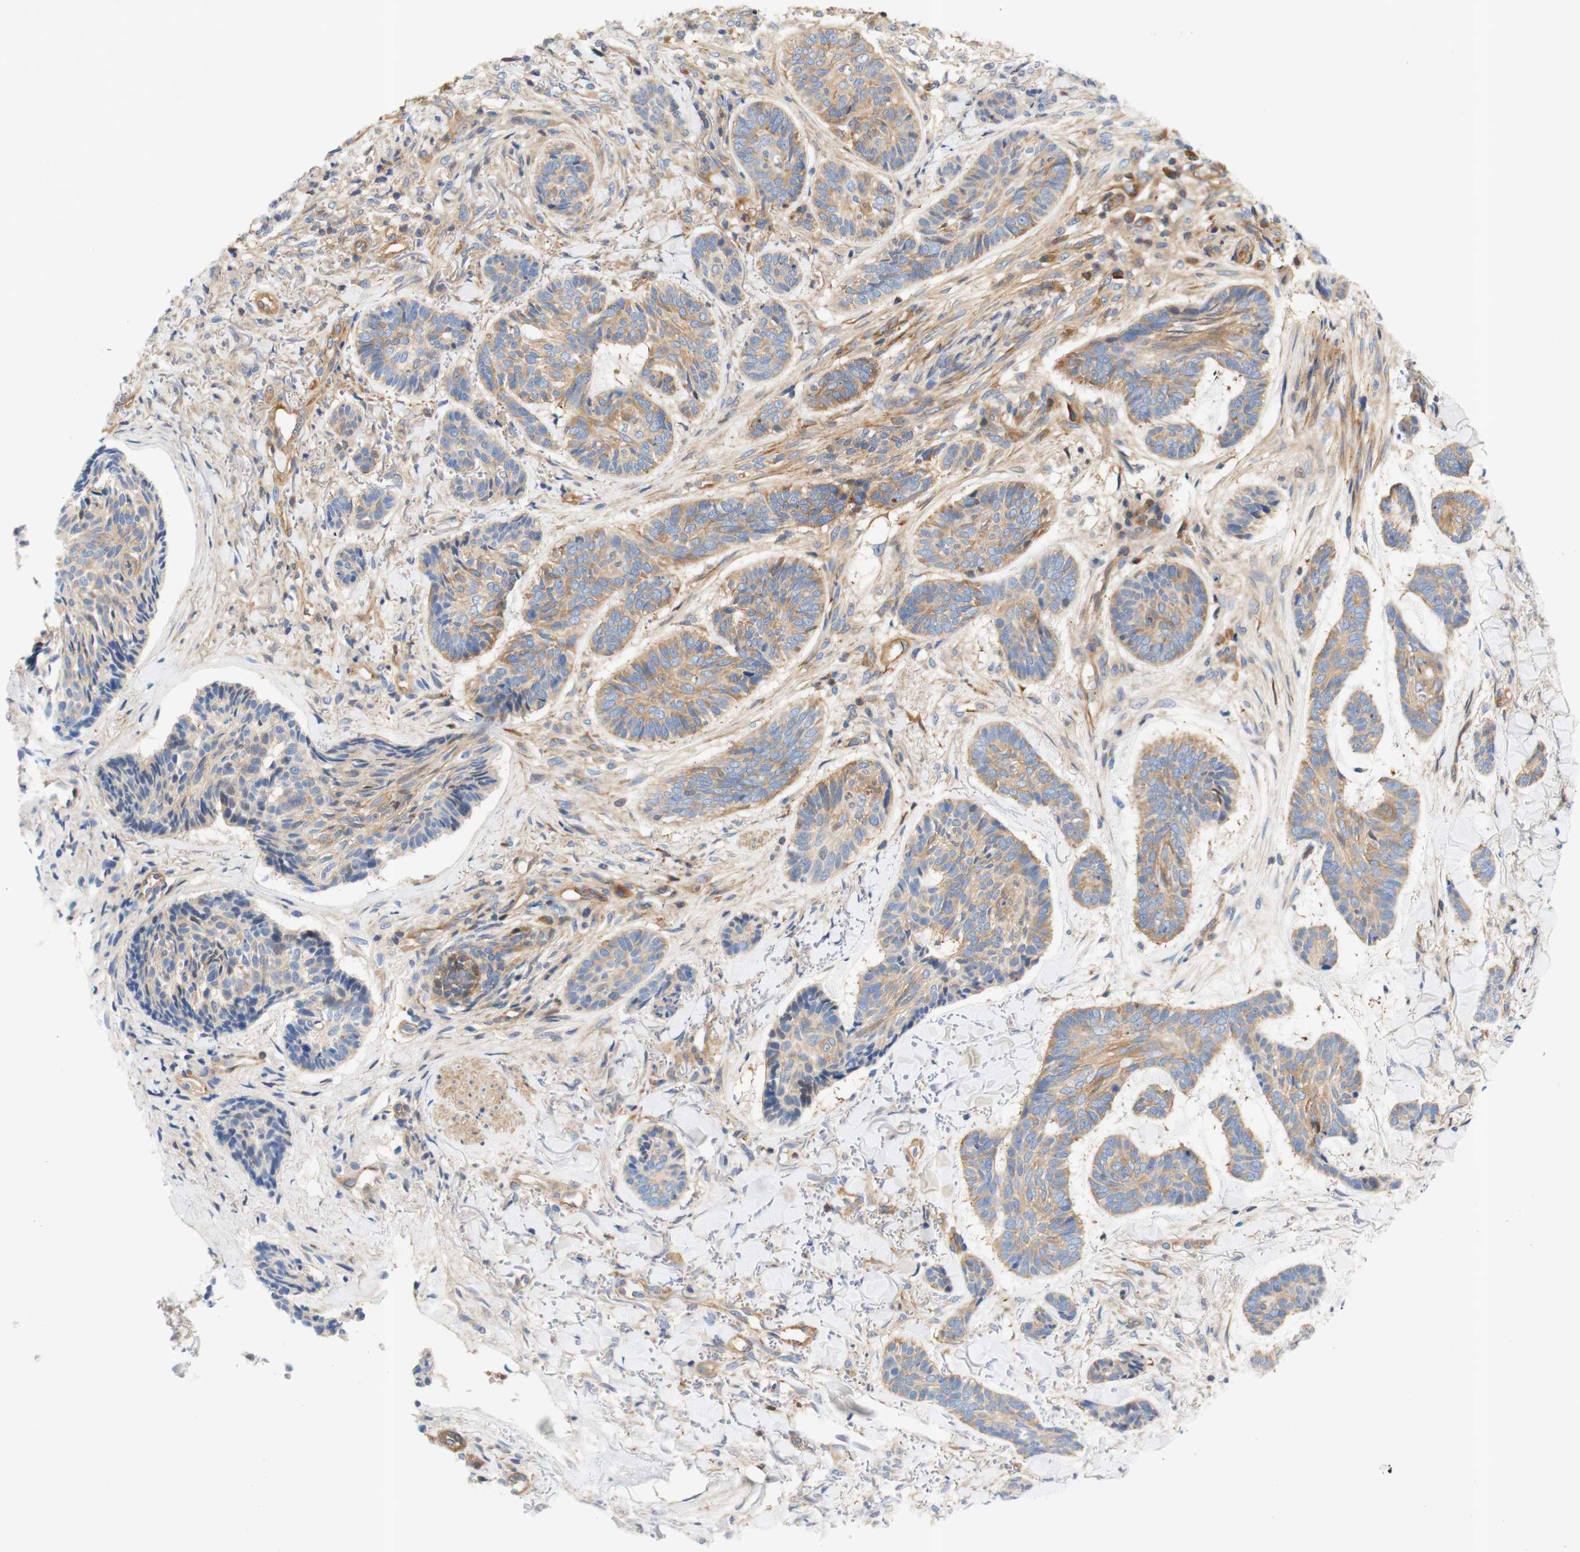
{"staining": {"intensity": "weak", "quantity": ">75%", "location": "cytoplasmic/membranous"}, "tissue": "skin cancer", "cell_type": "Tumor cells", "image_type": "cancer", "snomed": [{"axis": "morphology", "description": "Basal cell carcinoma"}, {"axis": "topography", "description": "Skin"}], "caption": "High-power microscopy captured an IHC histopathology image of skin cancer, revealing weak cytoplasmic/membranous expression in about >75% of tumor cells. (IHC, brightfield microscopy, high magnification).", "gene": "STOM", "patient": {"sex": "male", "age": 43}}